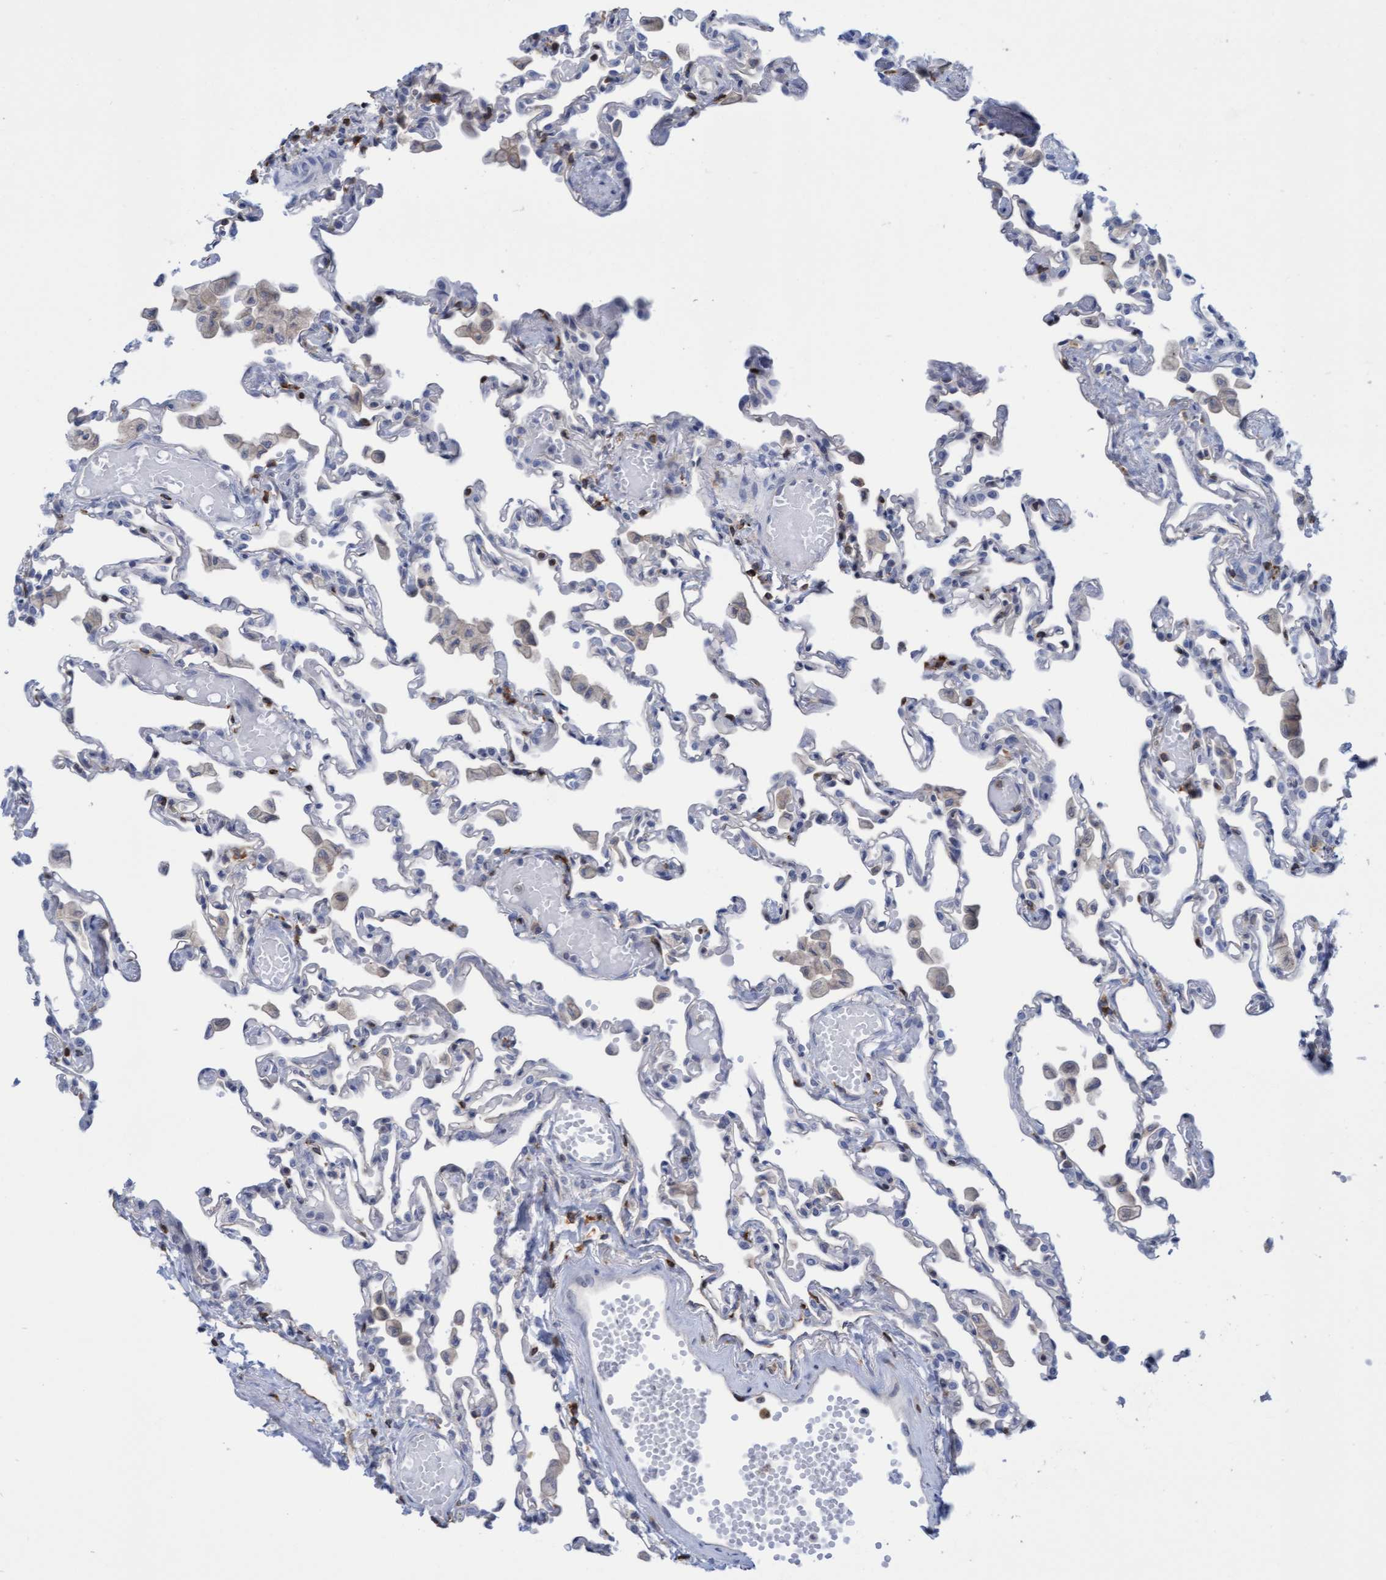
{"staining": {"intensity": "weak", "quantity": "<25%", "location": "cytoplasmic/membranous"}, "tissue": "lung", "cell_type": "Alveolar cells", "image_type": "normal", "snomed": [{"axis": "morphology", "description": "Normal tissue, NOS"}, {"axis": "topography", "description": "Bronchus"}, {"axis": "topography", "description": "Lung"}], "caption": "A high-resolution photomicrograph shows IHC staining of unremarkable lung, which shows no significant staining in alveolar cells. (IHC, brightfield microscopy, high magnification).", "gene": "FNBP1", "patient": {"sex": "female", "age": 49}}